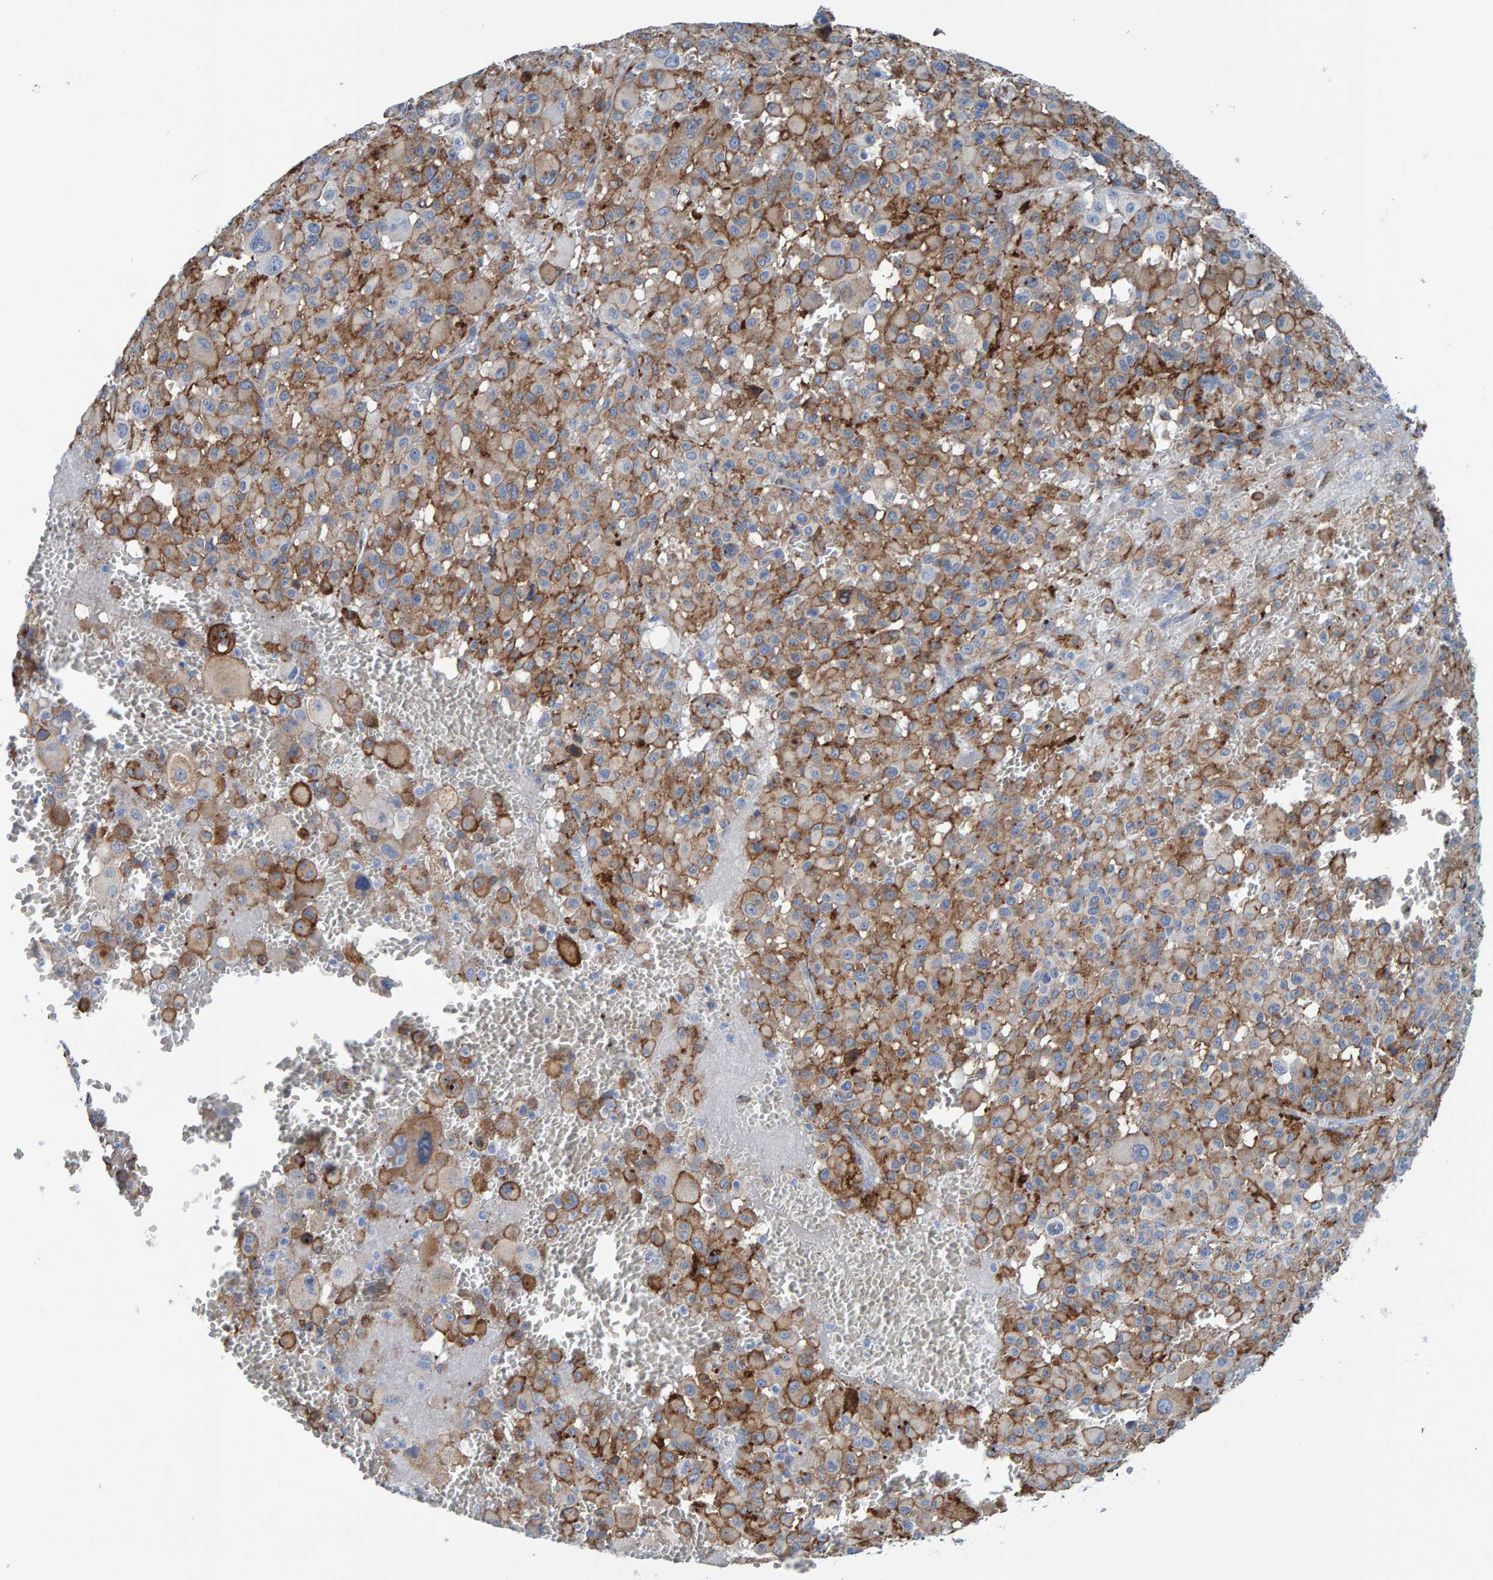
{"staining": {"intensity": "weak", "quantity": "25%-75%", "location": "cytoplasmic/membranous"}, "tissue": "melanoma", "cell_type": "Tumor cells", "image_type": "cancer", "snomed": [{"axis": "morphology", "description": "Malignant melanoma, Metastatic site"}, {"axis": "topography", "description": "Skin"}], "caption": "Malignant melanoma (metastatic site) stained with a protein marker shows weak staining in tumor cells.", "gene": "LRP1", "patient": {"sex": "female", "age": 74}}